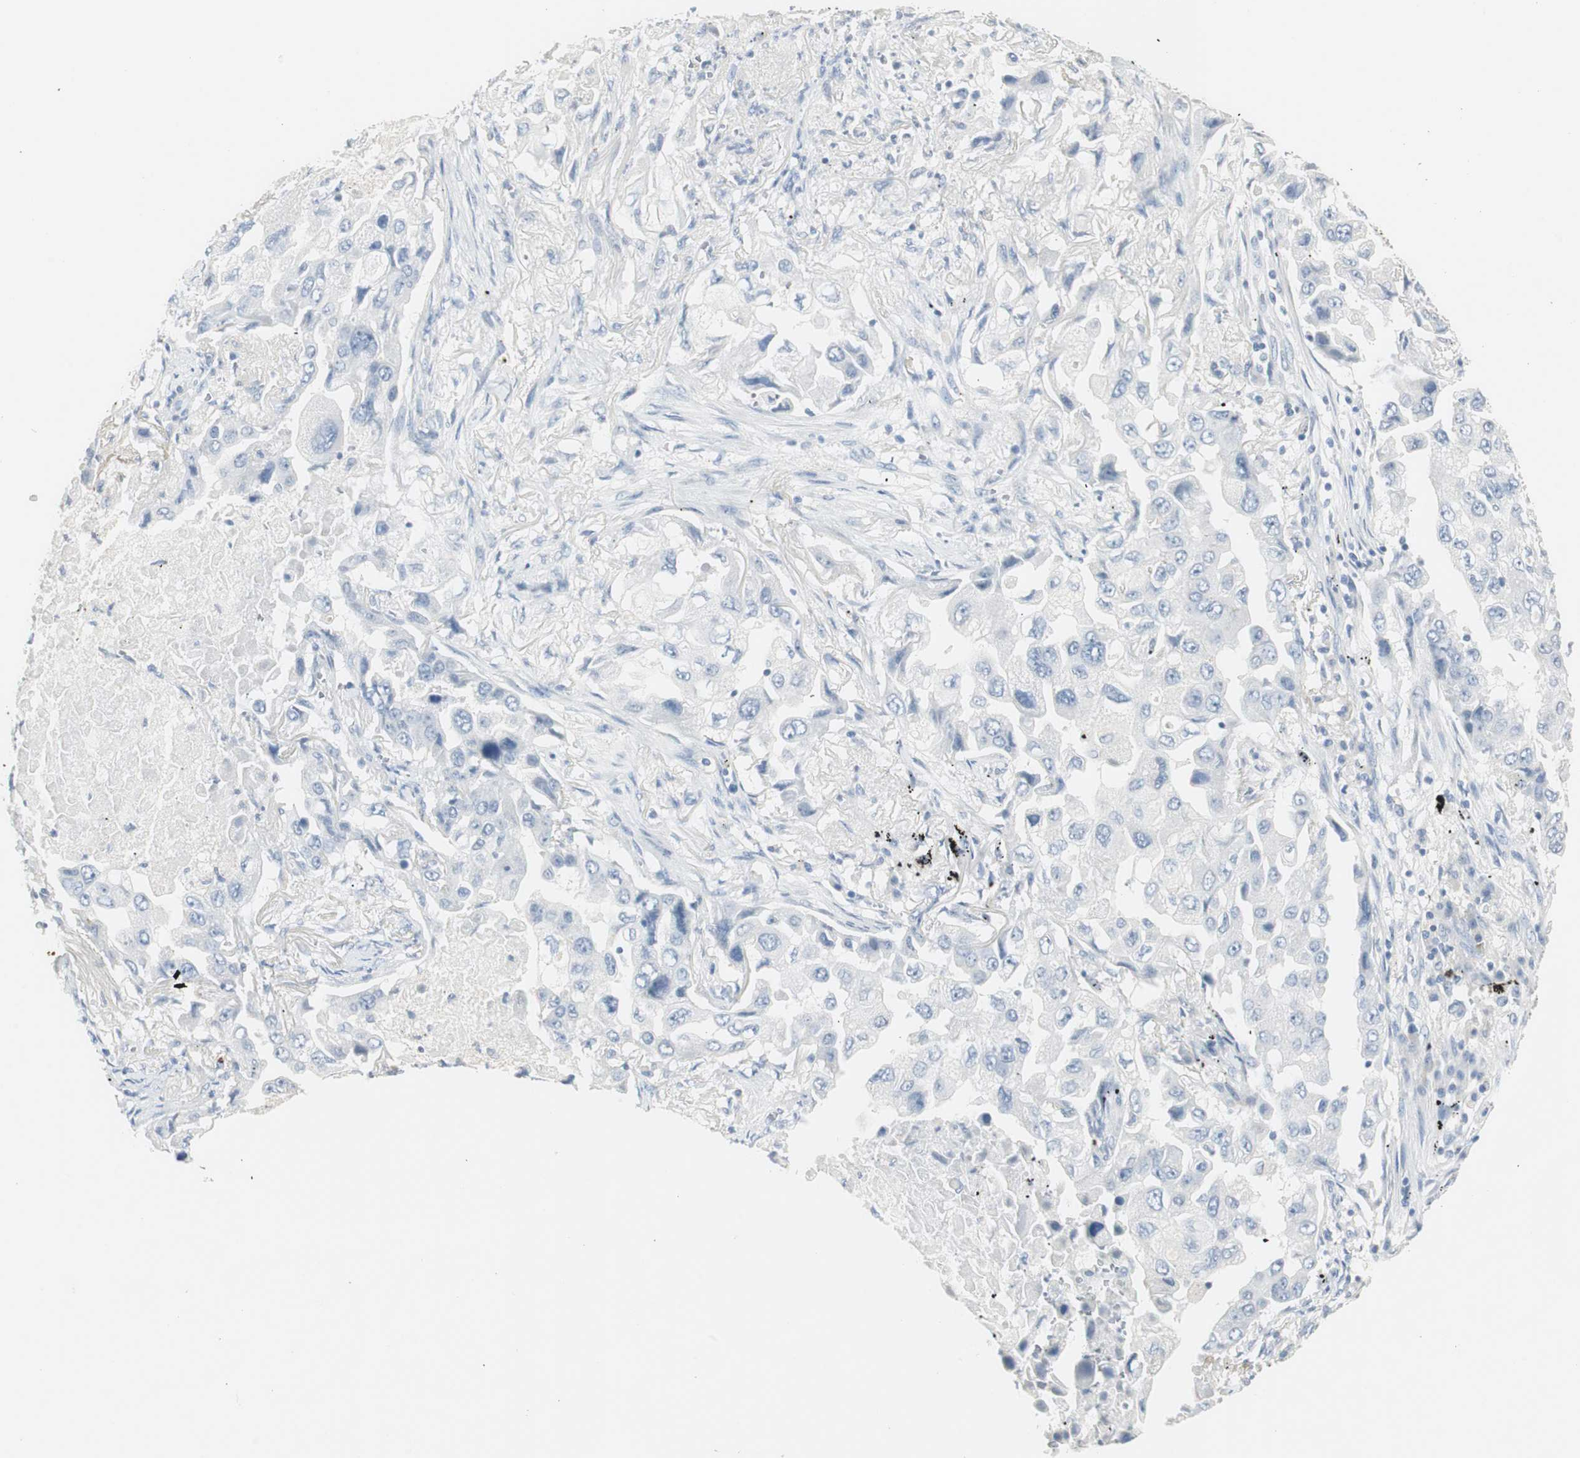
{"staining": {"intensity": "negative", "quantity": "none", "location": "none"}, "tissue": "lung cancer", "cell_type": "Tumor cells", "image_type": "cancer", "snomed": [{"axis": "morphology", "description": "Adenocarcinoma, NOS"}, {"axis": "topography", "description": "Lung"}], "caption": "This is an immunohistochemistry (IHC) photomicrograph of human adenocarcinoma (lung). There is no staining in tumor cells.", "gene": "LRP2", "patient": {"sex": "female", "age": 65}}